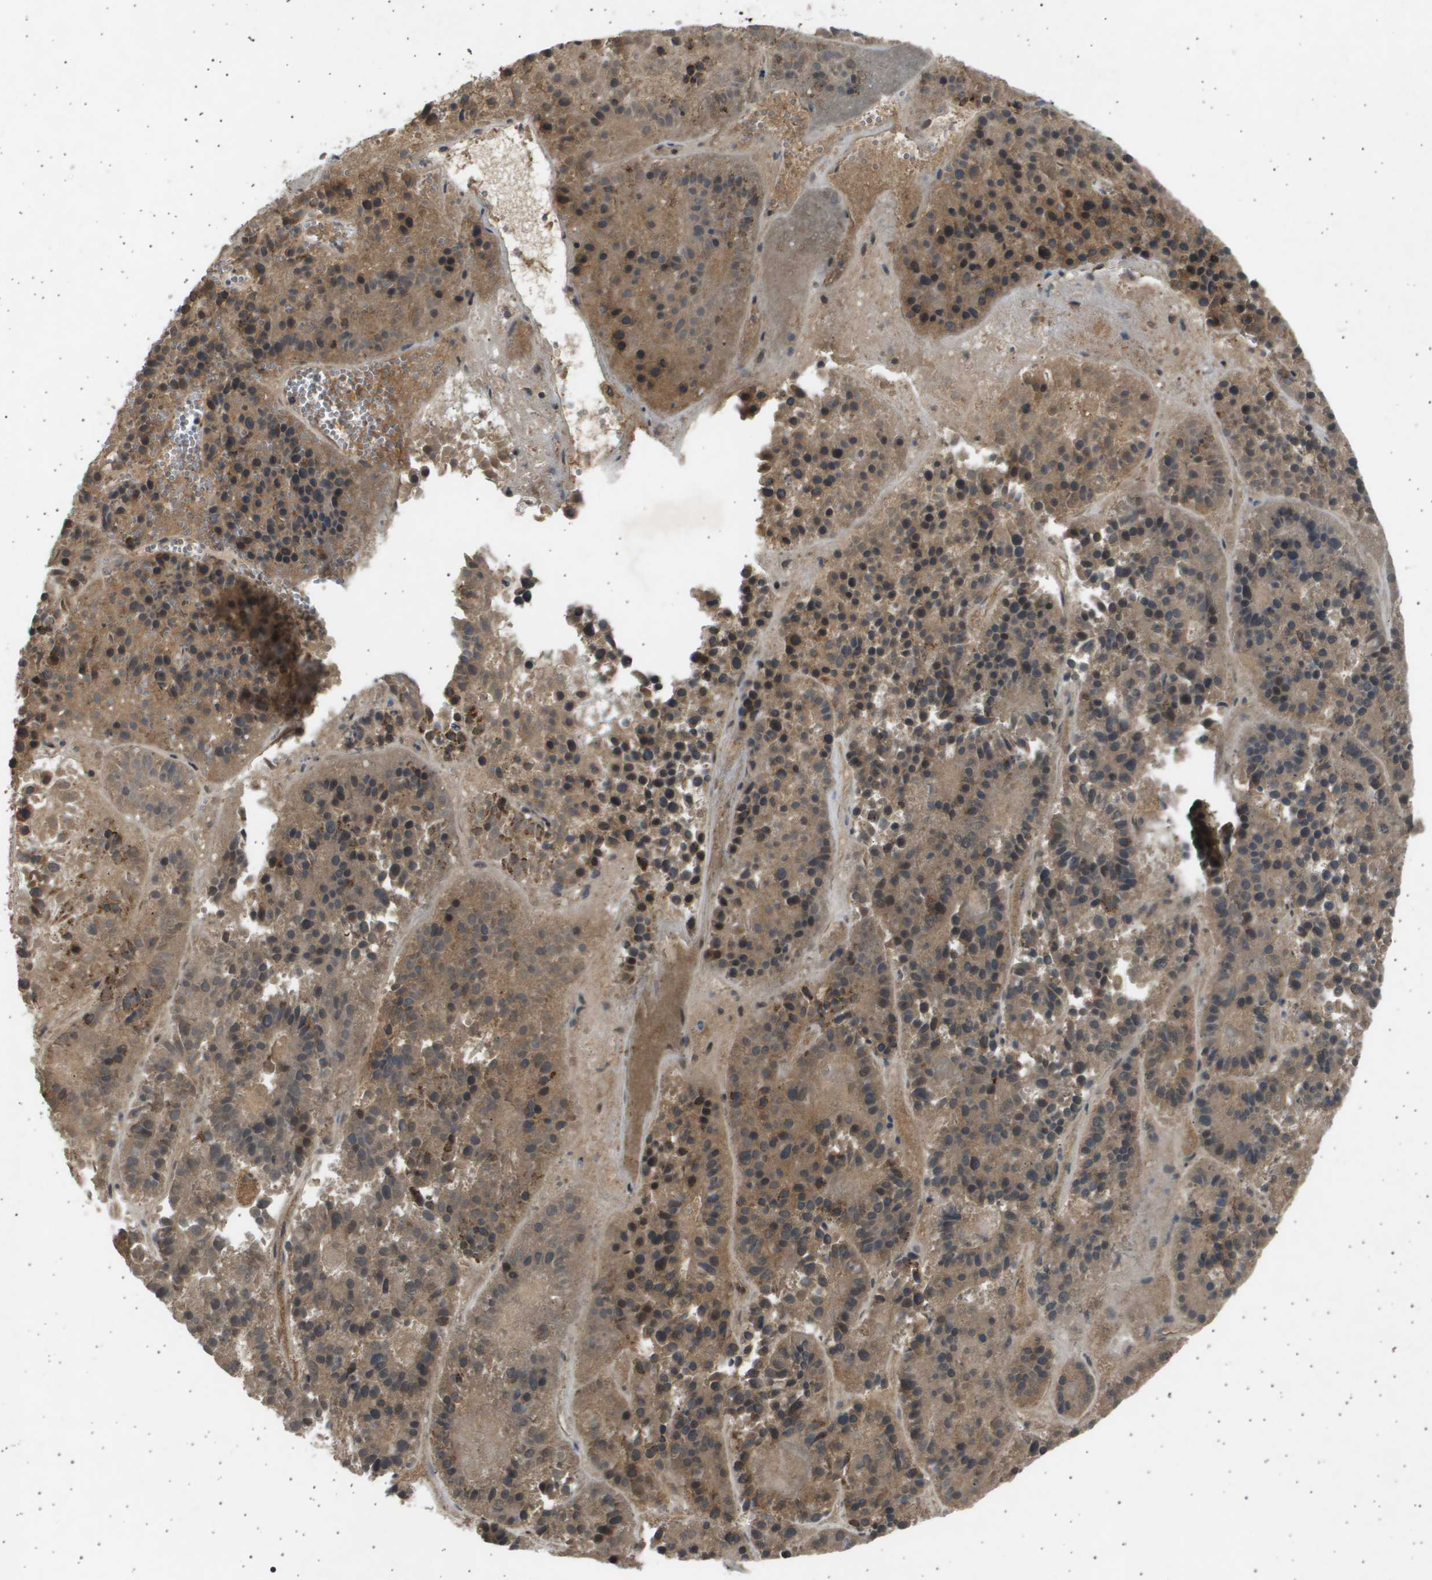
{"staining": {"intensity": "moderate", "quantity": ">75%", "location": "cytoplasmic/membranous,nuclear"}, "tissue": "pancreatic cancer", "cell_type": "Tumor cells", "image_type": "cancer", "snomed": [{"axis": "morphology", "description": "Adenocarcinoma, NOS"}, {"axis": "topography", "description": "Pancreas"}], "caption": "IHC of pancreatic cancer (adenocarcinoma) exhibits medium levels of moderate cytoplasmic/membranous and nuclear positivity in approximately >75% of tumor cells.", "gene": "TNRC6A", "patient": {"sex": "male", "age": 50}}